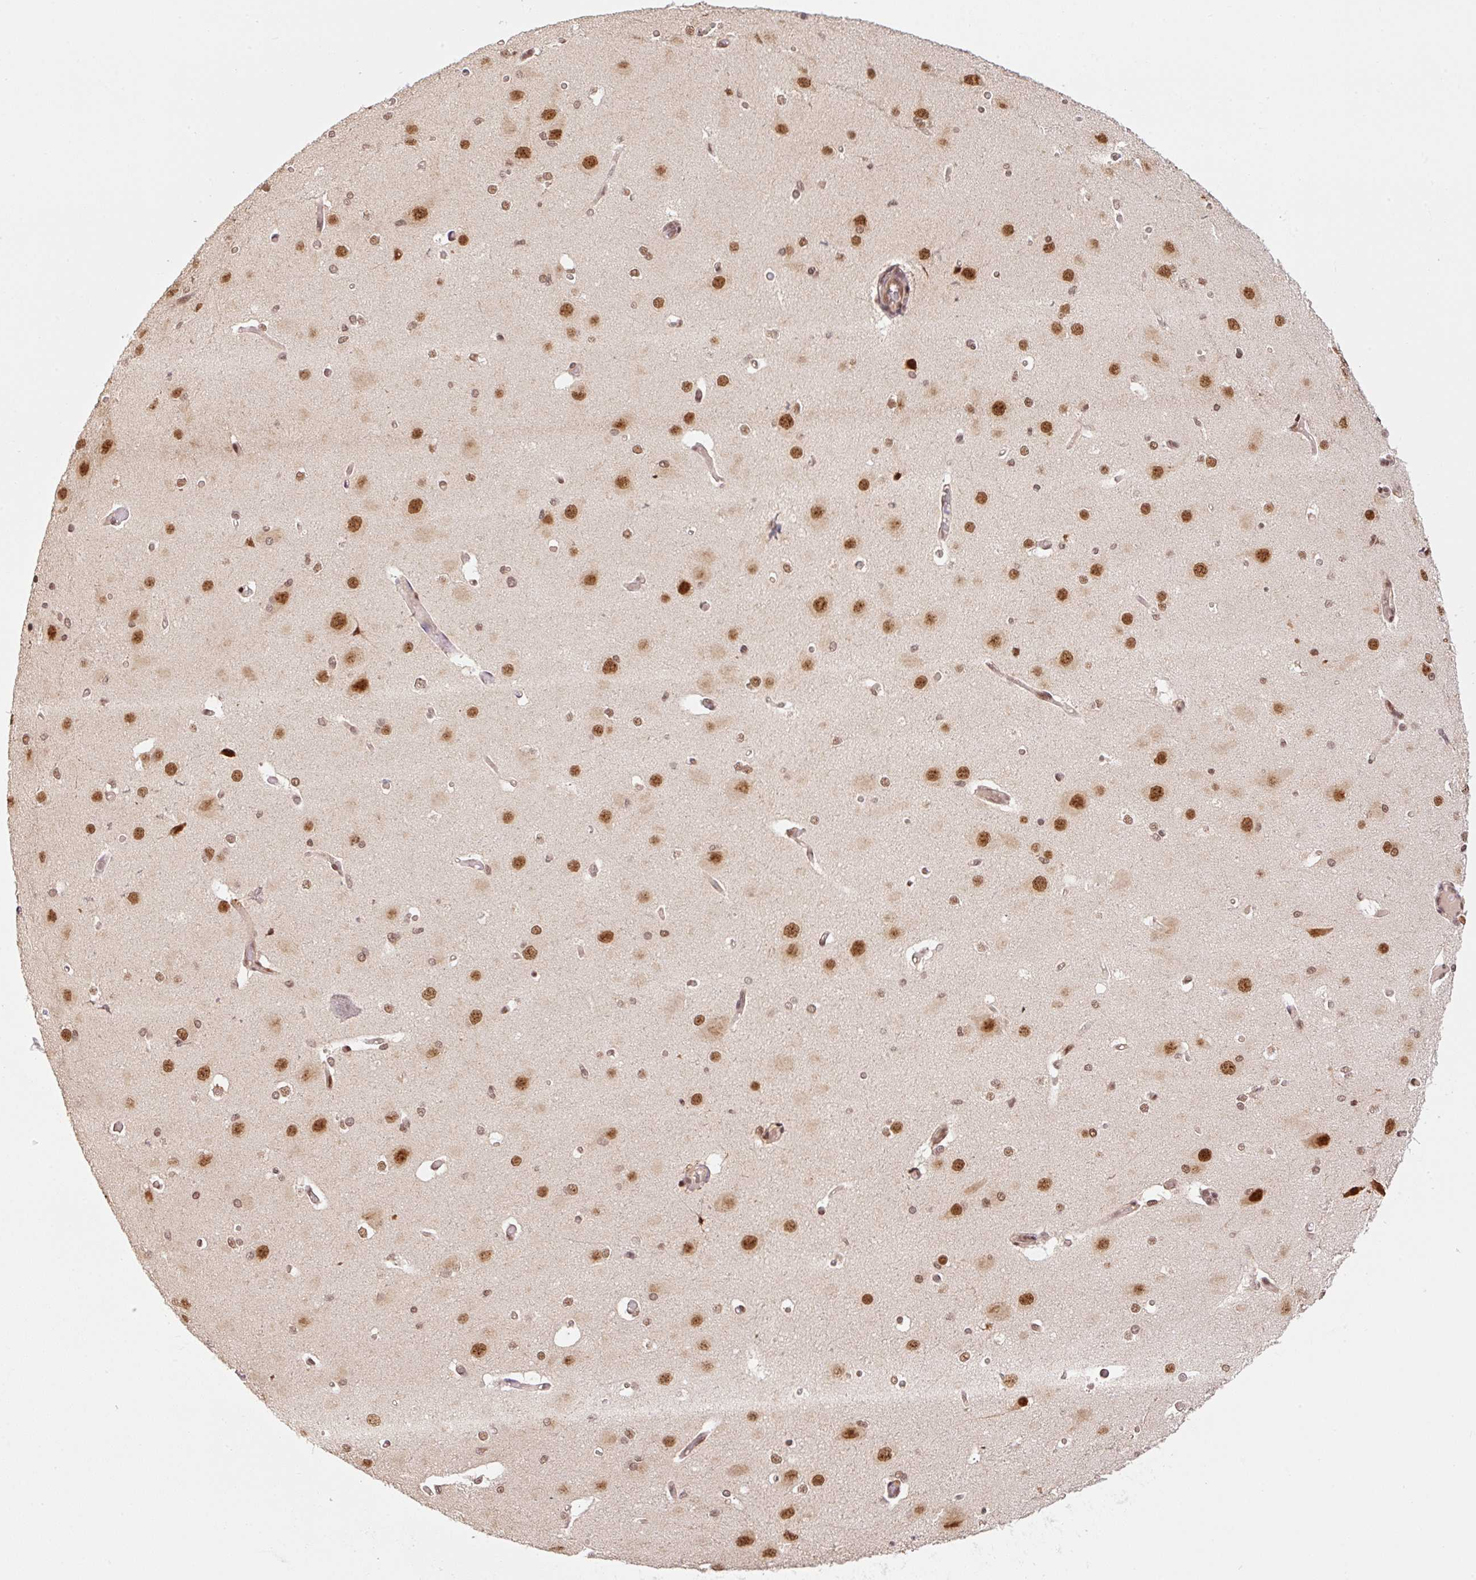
{"staining": {"intensity": "weak", "quantity": ">75%", "location": "nuclear"}, "tissue": "cerebral cortex", "cell_type": "Endothelial cells", "image_type": "normal", "snomed": [{"axis": "morphology", "description": "Normal tissue, NOS"}, {"axis": "morphology", "description": "Inflammation, NOS"}, {"axis": "topography", "description": "Cerebral cortex"}], "caption": "IHC (DAB (3,3'-diaminobenzidine)) staining of benign human cerebral cortex displays weak nuclear protein staining in approximately >75% of endothelial cells.", "gene": "INTS8", "patient": {"sex": "male", "age": 6}}